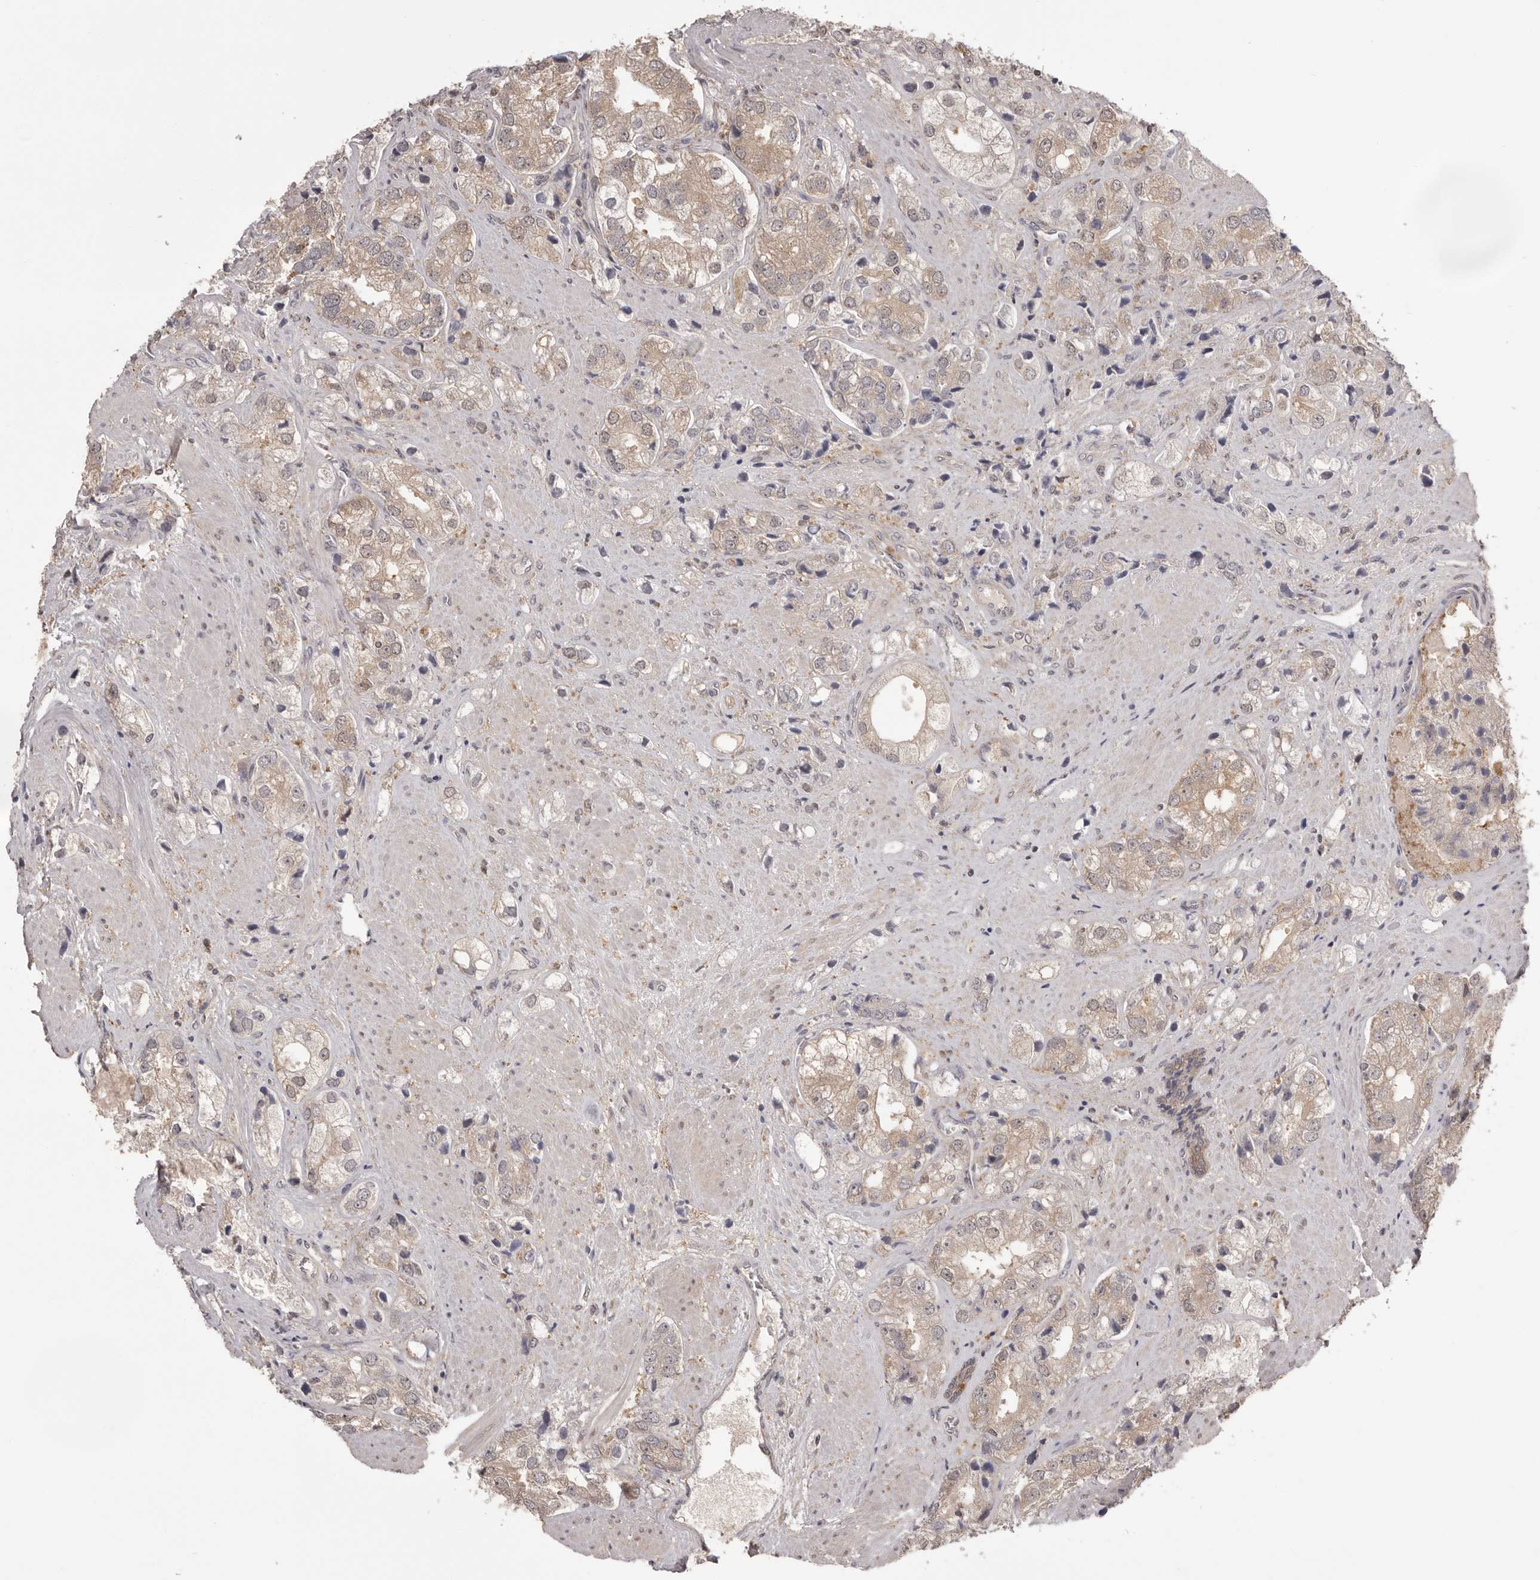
{"staining": {"intensity": "weak", "quantity": ">75%", "location": "cytoplasmic/membranous"}, "tissue": "prostate cancer", "cell_type": "Tumor cells", "image_type": "cancer", "snomed": [{"axis": "morphology", "description": "Adenocarcinoma, High grade"}, {"axis": "topography", "description": "Prostate"}], "caption": "Immunohistochemical staining of prostate cancer (adenocarcinoma (high-grade)) shows weak cytoplasmic/membranous protein positivity in about >75% of tumor cells.", "gene": "MDH1", "patient": {"sex": "male", "age": 50}}